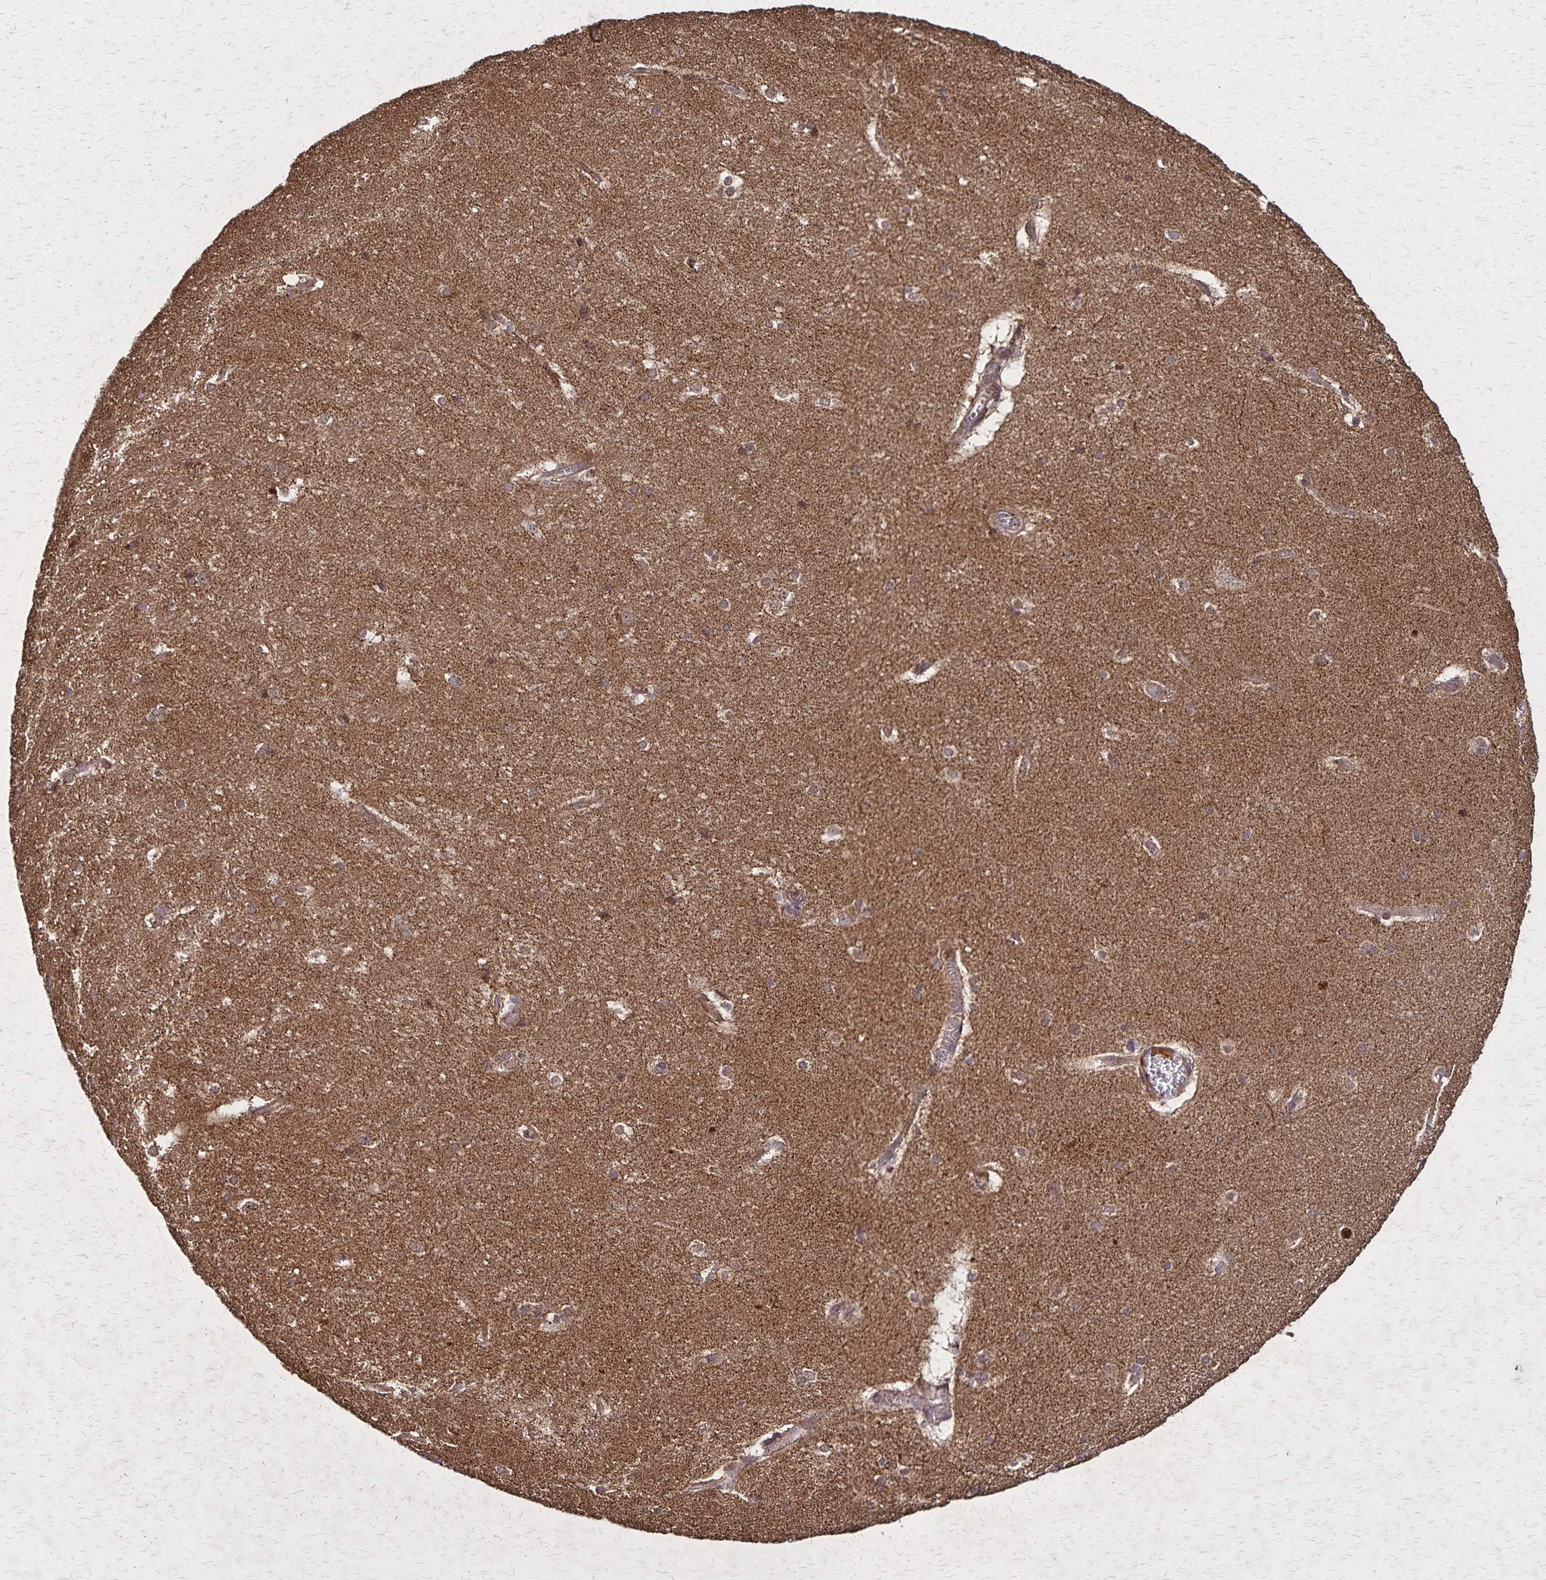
{"staining": {"intensity": "moderate", "quantity": "<25%", "location": "cytoplasmic/membranous"}, "tissue": "hippocampus", "cell_type": "Glial cells", "image_type": "normal", "snomed": [{"axis": "morphology", "description": "Normal tissue, NOS"}, {"axis": "topography", "description": "Cerebral cortex"}, {"axis": "topography", "description": "Hippocampus"}], "caption": "High-magnification brightfield microscopy of benign hippocampus stained with DAB (3,3'-diaminobenzidine) (brown) and counterstained with hematoxylin (blue). glial cells exhibit moderate cytoplasmic/membranous staining is seen in approximately<25% of cells. (IHC, brightfield microscopy, high magnification).", "gene": "NFS1", "patient": {"sex": "female", "age": 19}}